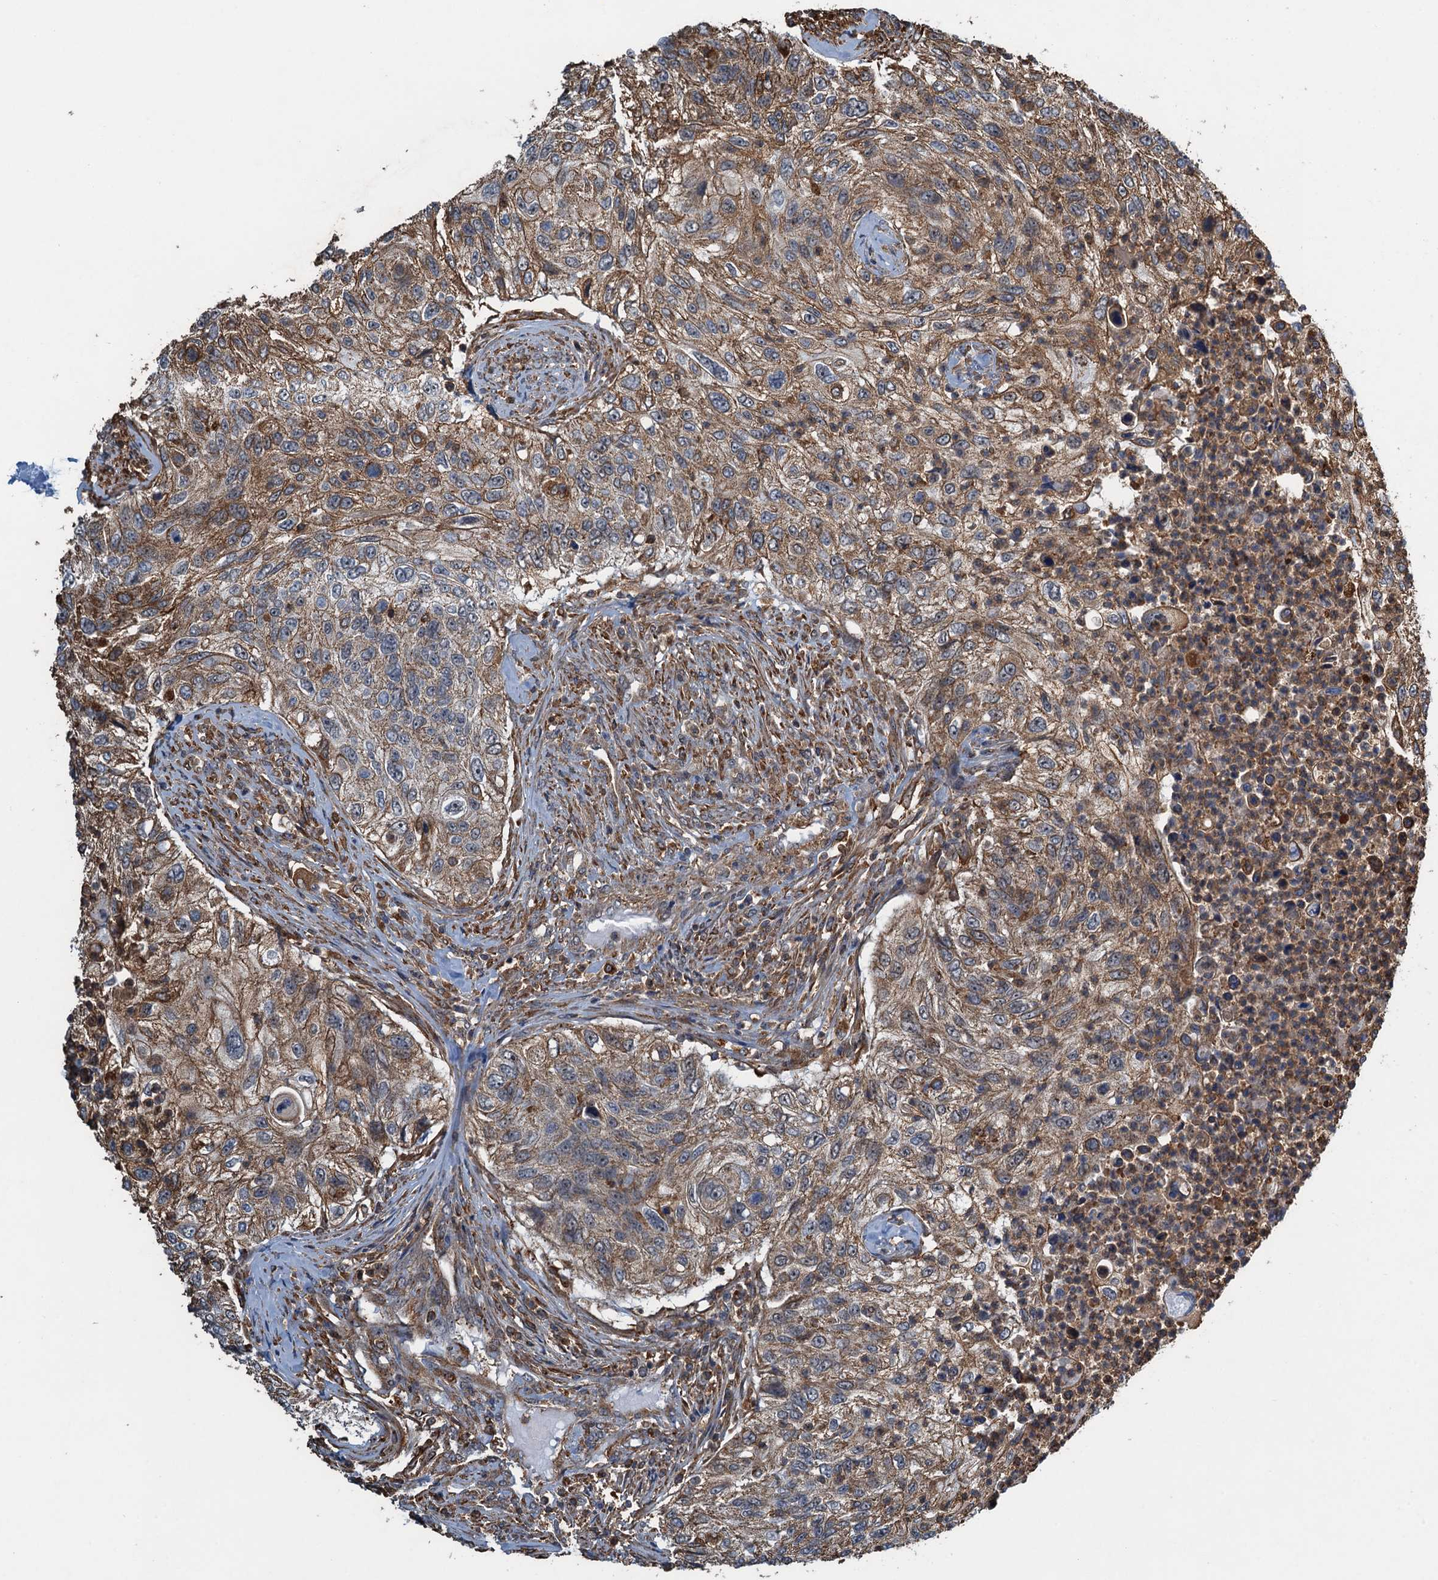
{"staining": {"intensity": "moderate", "quantity": ">75%", "location": "cytoplasmic/membranous"}, "tissue": "urothelial cancer", "cell_type": "Tumor cells", "image_type": "cancer", "snomed": [{"axis": "morphology", "description": "Urothelial carcinoma, High grade"}, {"axis": "topography", "description": "Urinary bladder"}], "caption": "Human urothelial carcinoma (high-grade) stained with a protein marker exhibits moderate staining in tumor cells.", "gene": "WHAMM", "patient": {"sex": "female", "age": 60}}